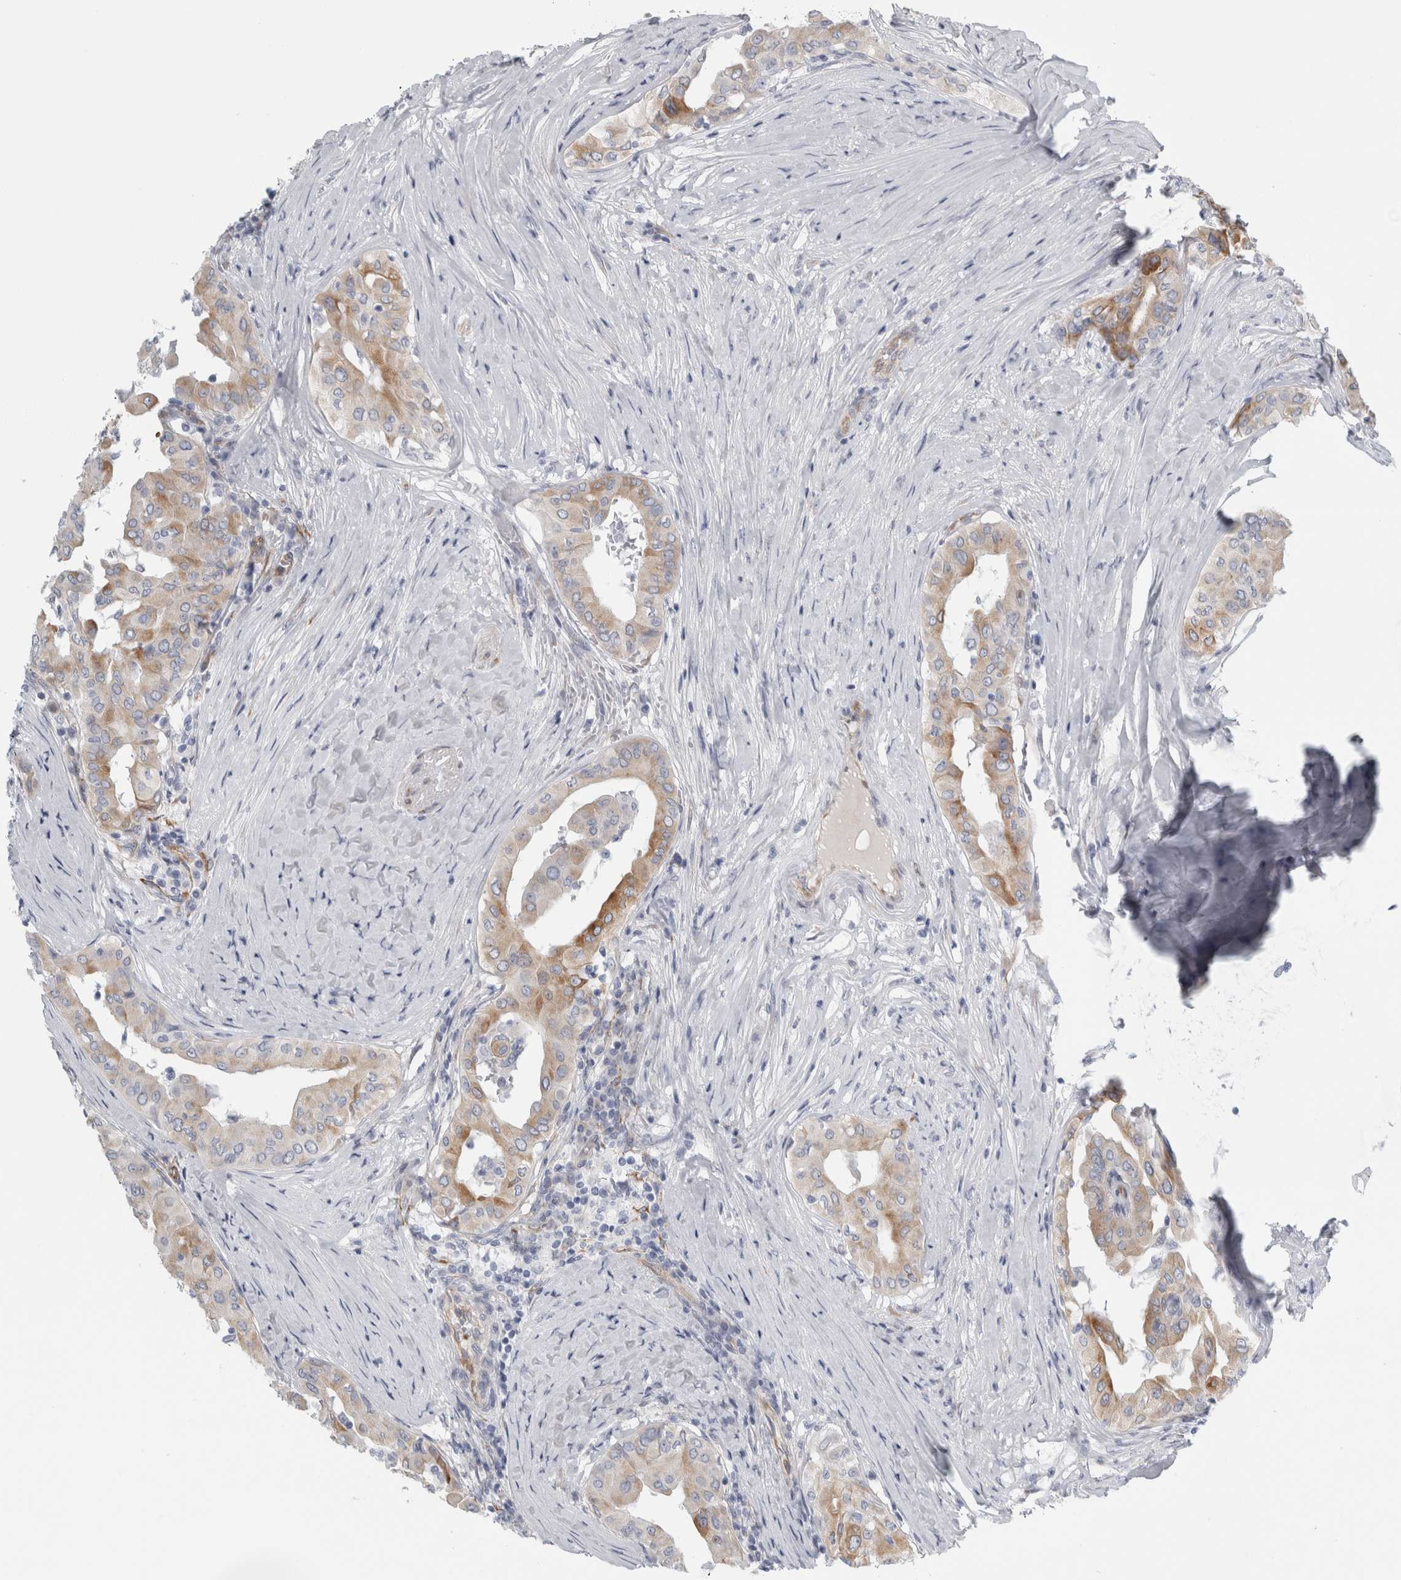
{"staining": {"intensity": "moderate", "quantity": "25%-75%", "location": "cytoplasmic/membranous"}, "tissue": "thyroid cancer", "cell_type": "Tumor cells", "image_type": "cancer", "snomed": [{"axis": "morphology", "description": "Papillary adenocarcinoma, NOS"}, {"axis": "topography", "description": "Thyroid gland"}], "caption": "About 25%-75% of tumor cells in human thyroid papillary adenocarcinoma exhibit moderate cytoplasmic/membranous protein expression as visualized by brown immunohistochemical staining.", "gene": "B3GNT3", "patient": {"sex": "male", "age": 33}}